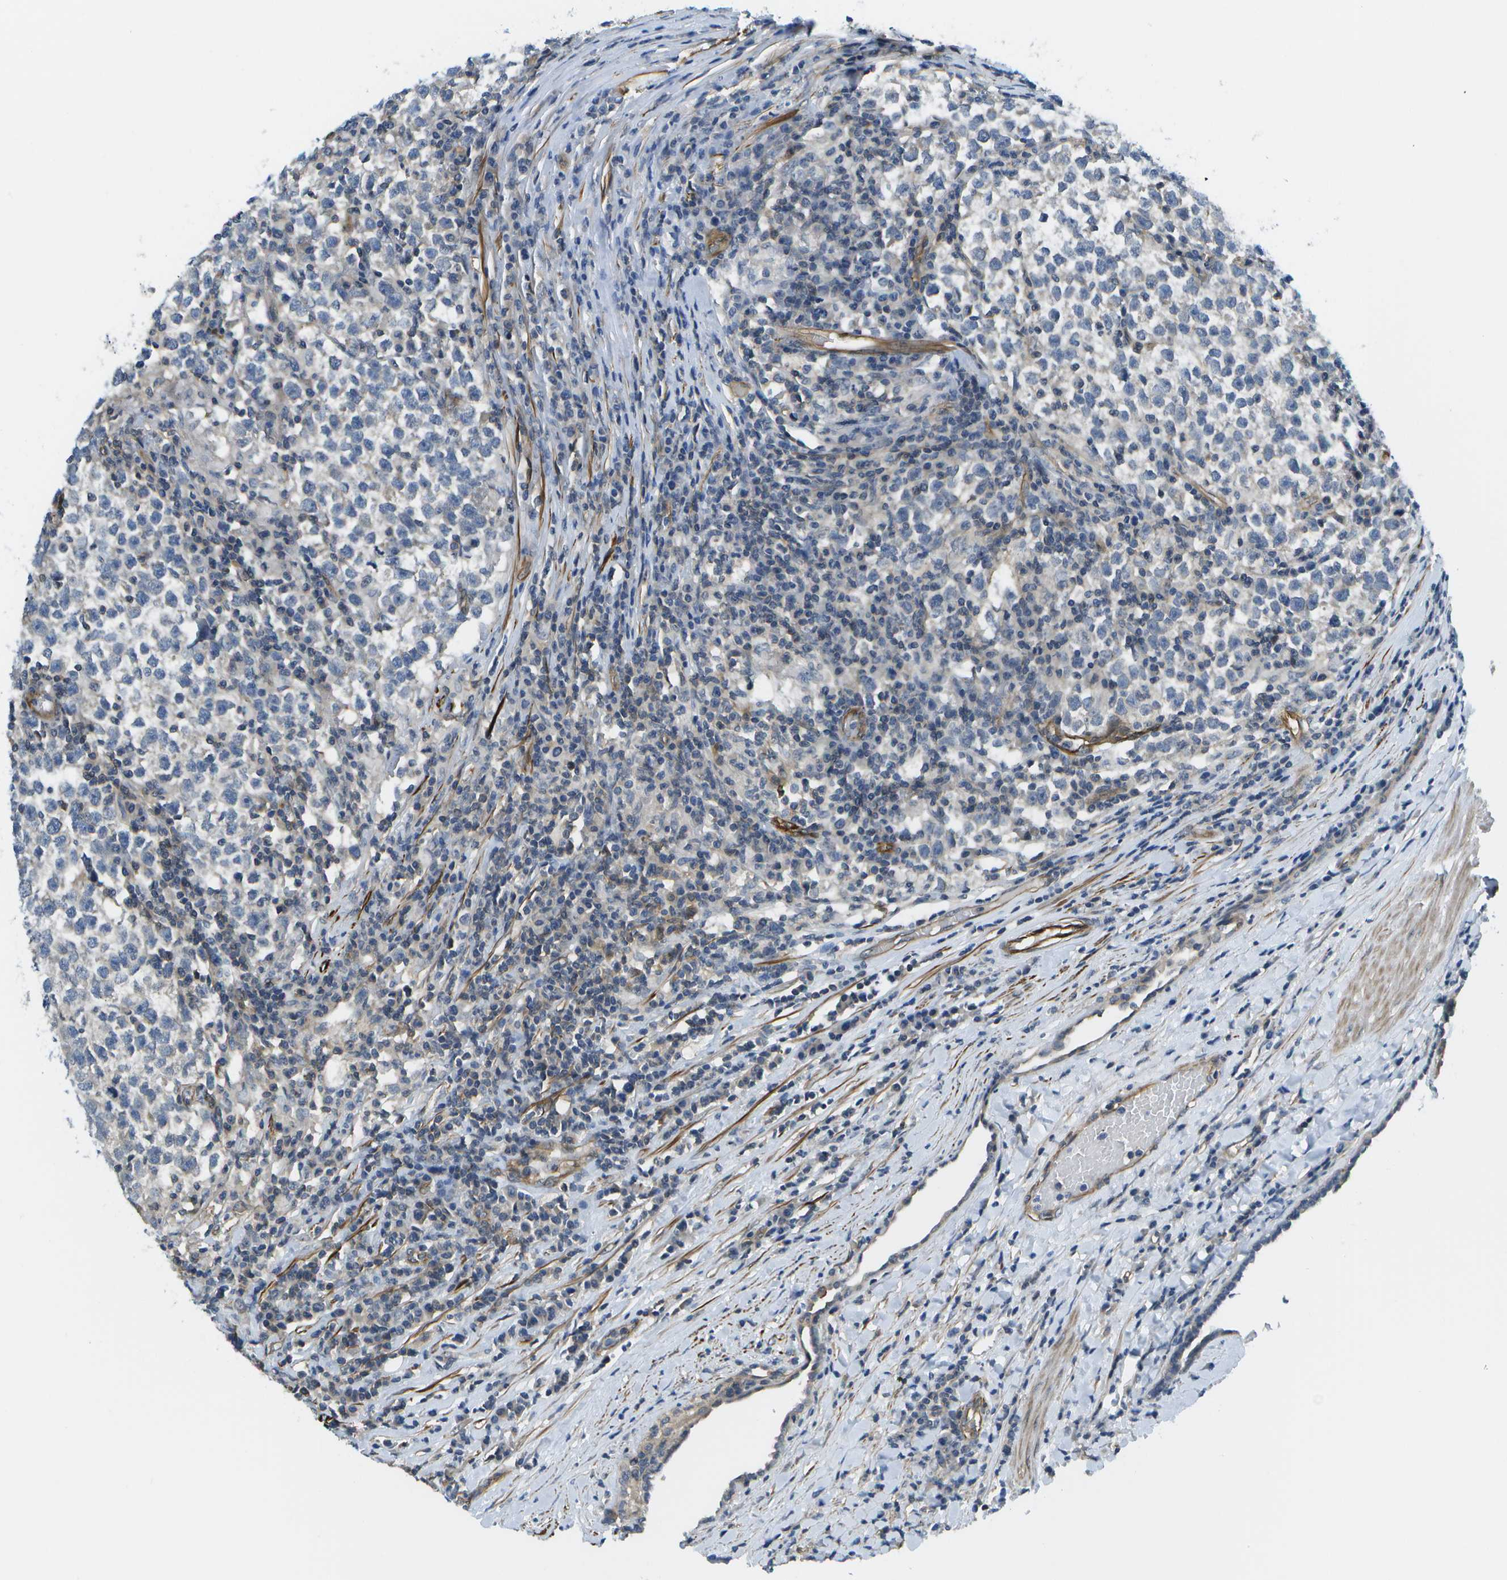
{"staining": {"intensity": "negative", "quantity": "none", "location": "none"}, "tissue": "testis cancer", "cell_type": "Tumor cells", "image_type": "cancer", "snomed": [{"axis": "morphology", "description": "Normal tissue, NOS"}, {"axis": "morphology", "description": "Seminoma, NOS"}, {"axis": "topography", "description": "Testis"}], "caption": "Histopathology image shows no protein positivity in tumor cells of testis seminoma tissue.", "gene": "KIAA0040", "patient": {"sex": "male", "age": 43}}